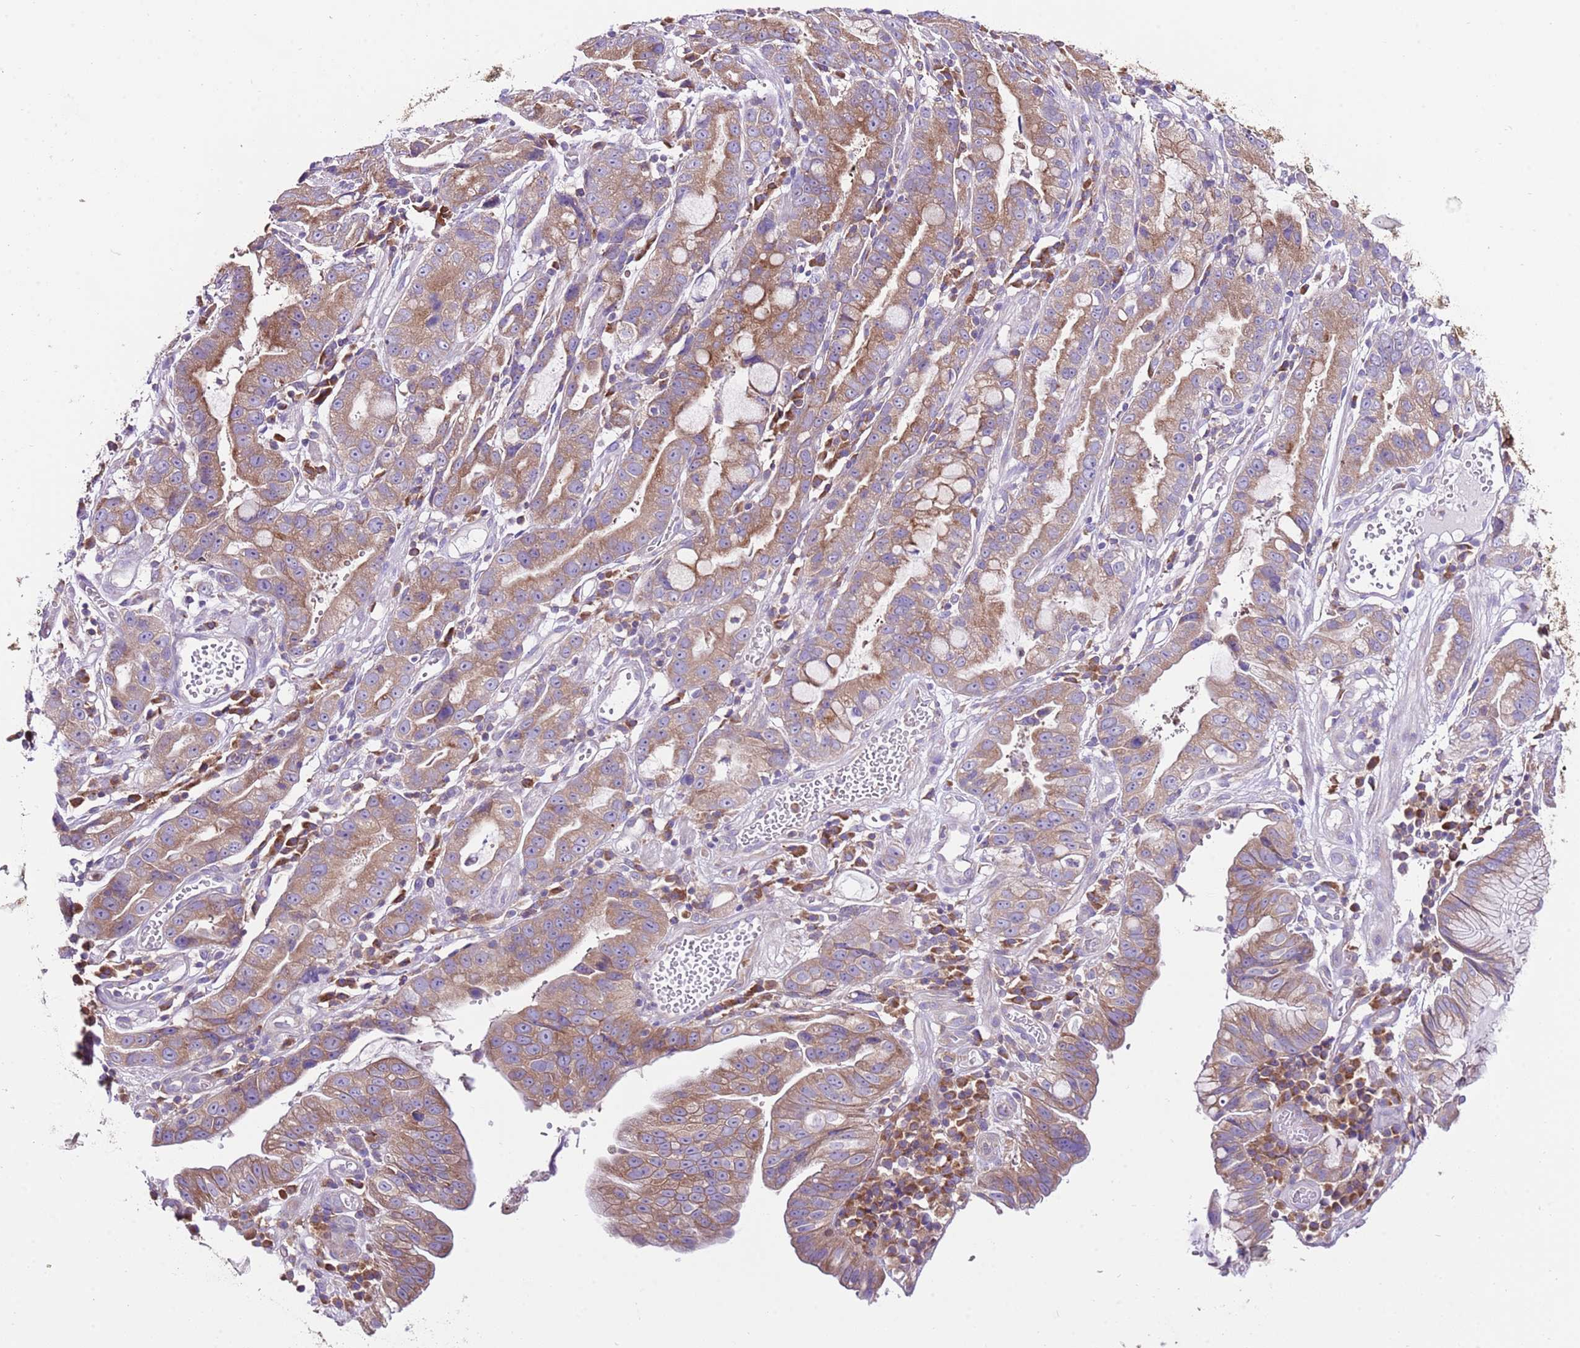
{"staining": {"intensity": "moderate", "quantity": ">75%", "location": "cytoplasmic/membranous"}, "tissue": "stomach cancer", "cell_type": "Tumor cells", "image_type": "cancer", "snomed": [{"axis": "morphology", "description": "Adenocarcinoma, NOS"}, {"axis": "topography", "description": "Stomach"}], "caption": "Protein staining displays moderate cytoplasmic/membranous expression in about >75% of tumor cells in stomach cancer (adenocarcinoma).", "gene": "RPS10", "patient": {"sex": "male", "age": 55}}